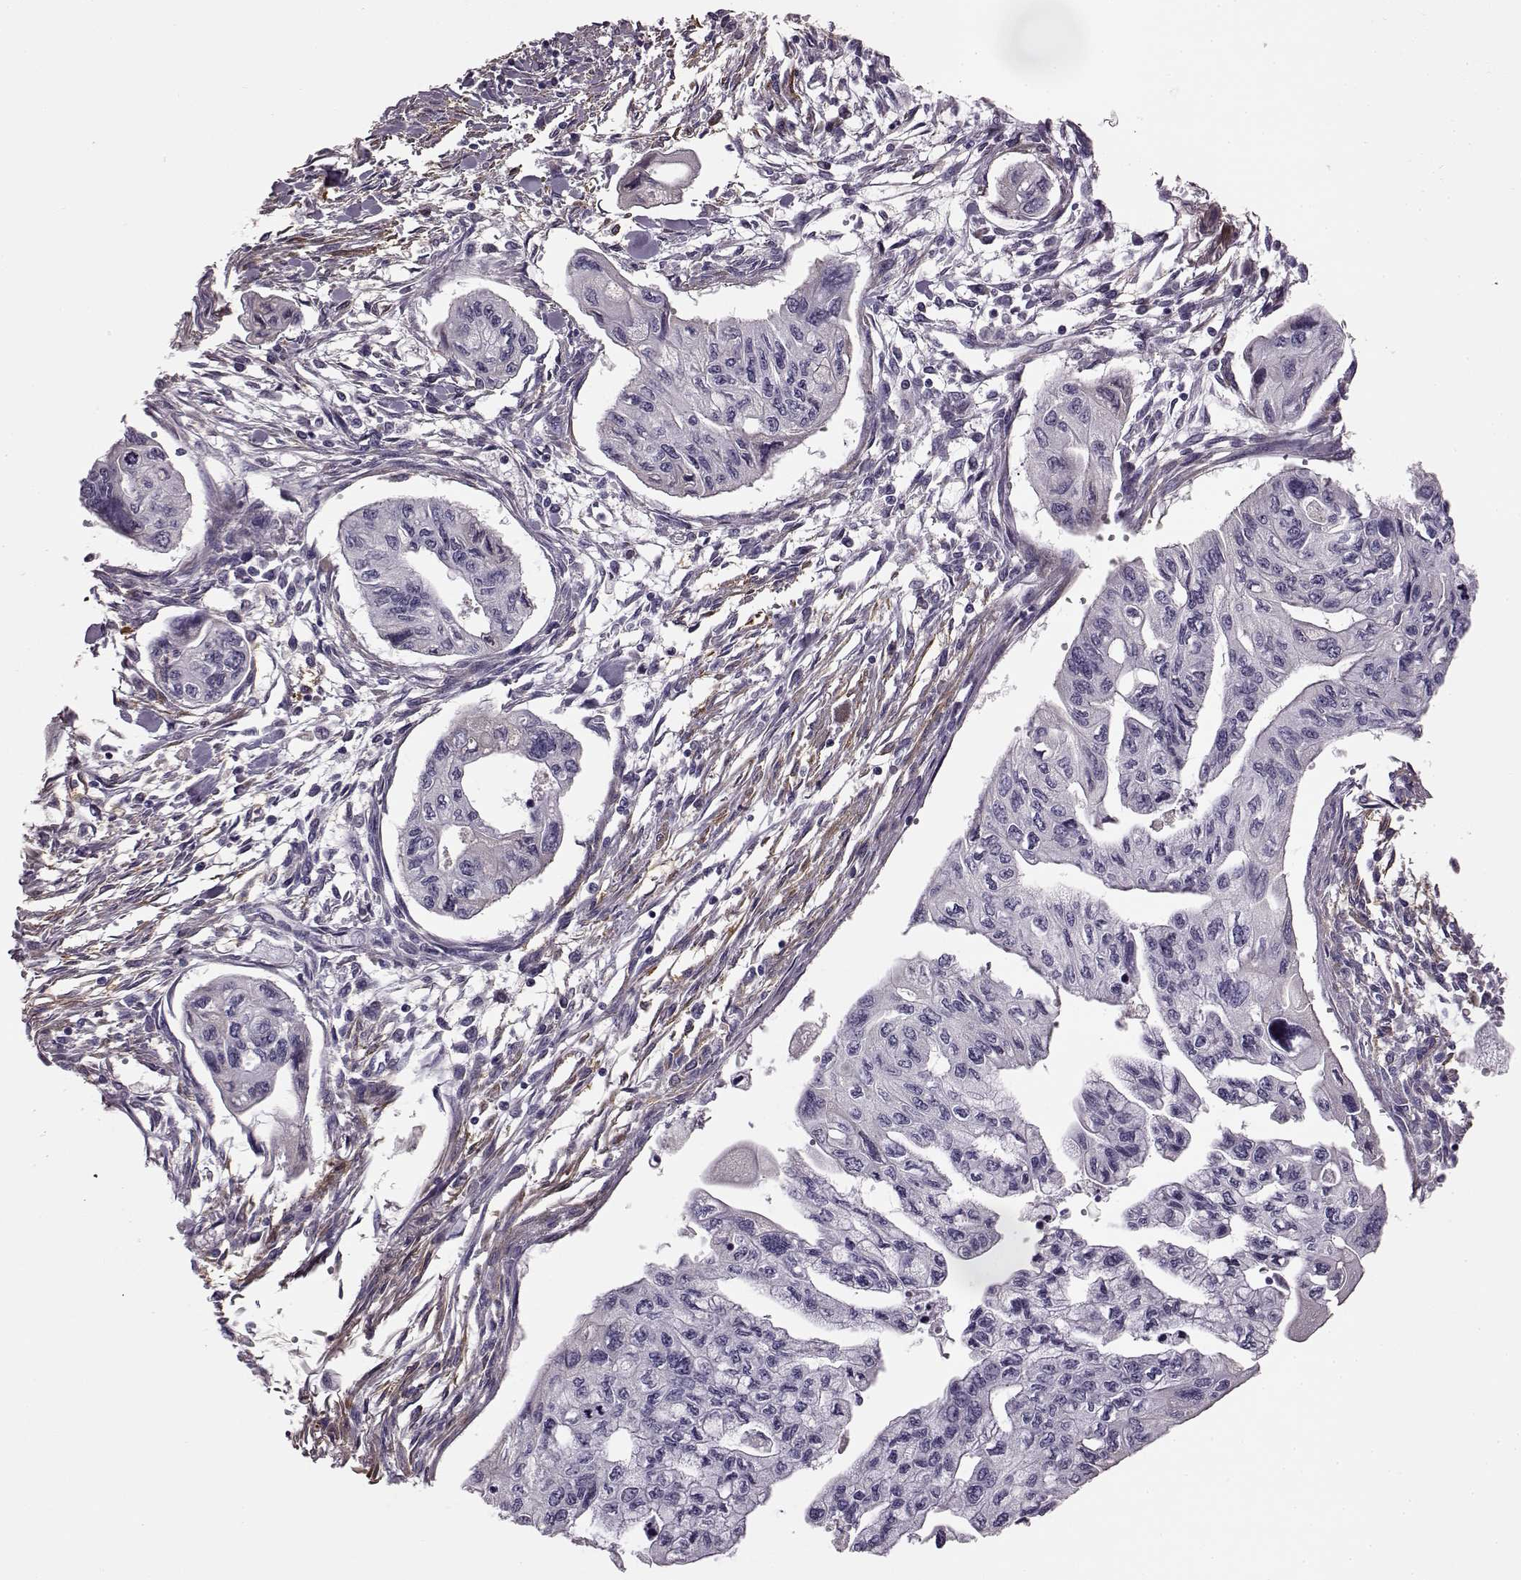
{"staining": {"intensity": "negative", "quantity": "none", "location": "none"}, "tissue": "pancreatic cancer", "cell_type": "Tumor cells", "image_type": "cancer", "snomed": [{"axis": "morphology", "description": "Adenocarcinoma, NOS"}, {"axis": "topography", "description": "Pancreas"}], "caption": "DAB (3,3'-diaminobenzidine) immunohistochemical staining of human pancreatic adenocarcinoma shows no significant expression in tumor cells.", "gene": "TRIM69", "patient": {"sex": "female", "age": 76}}